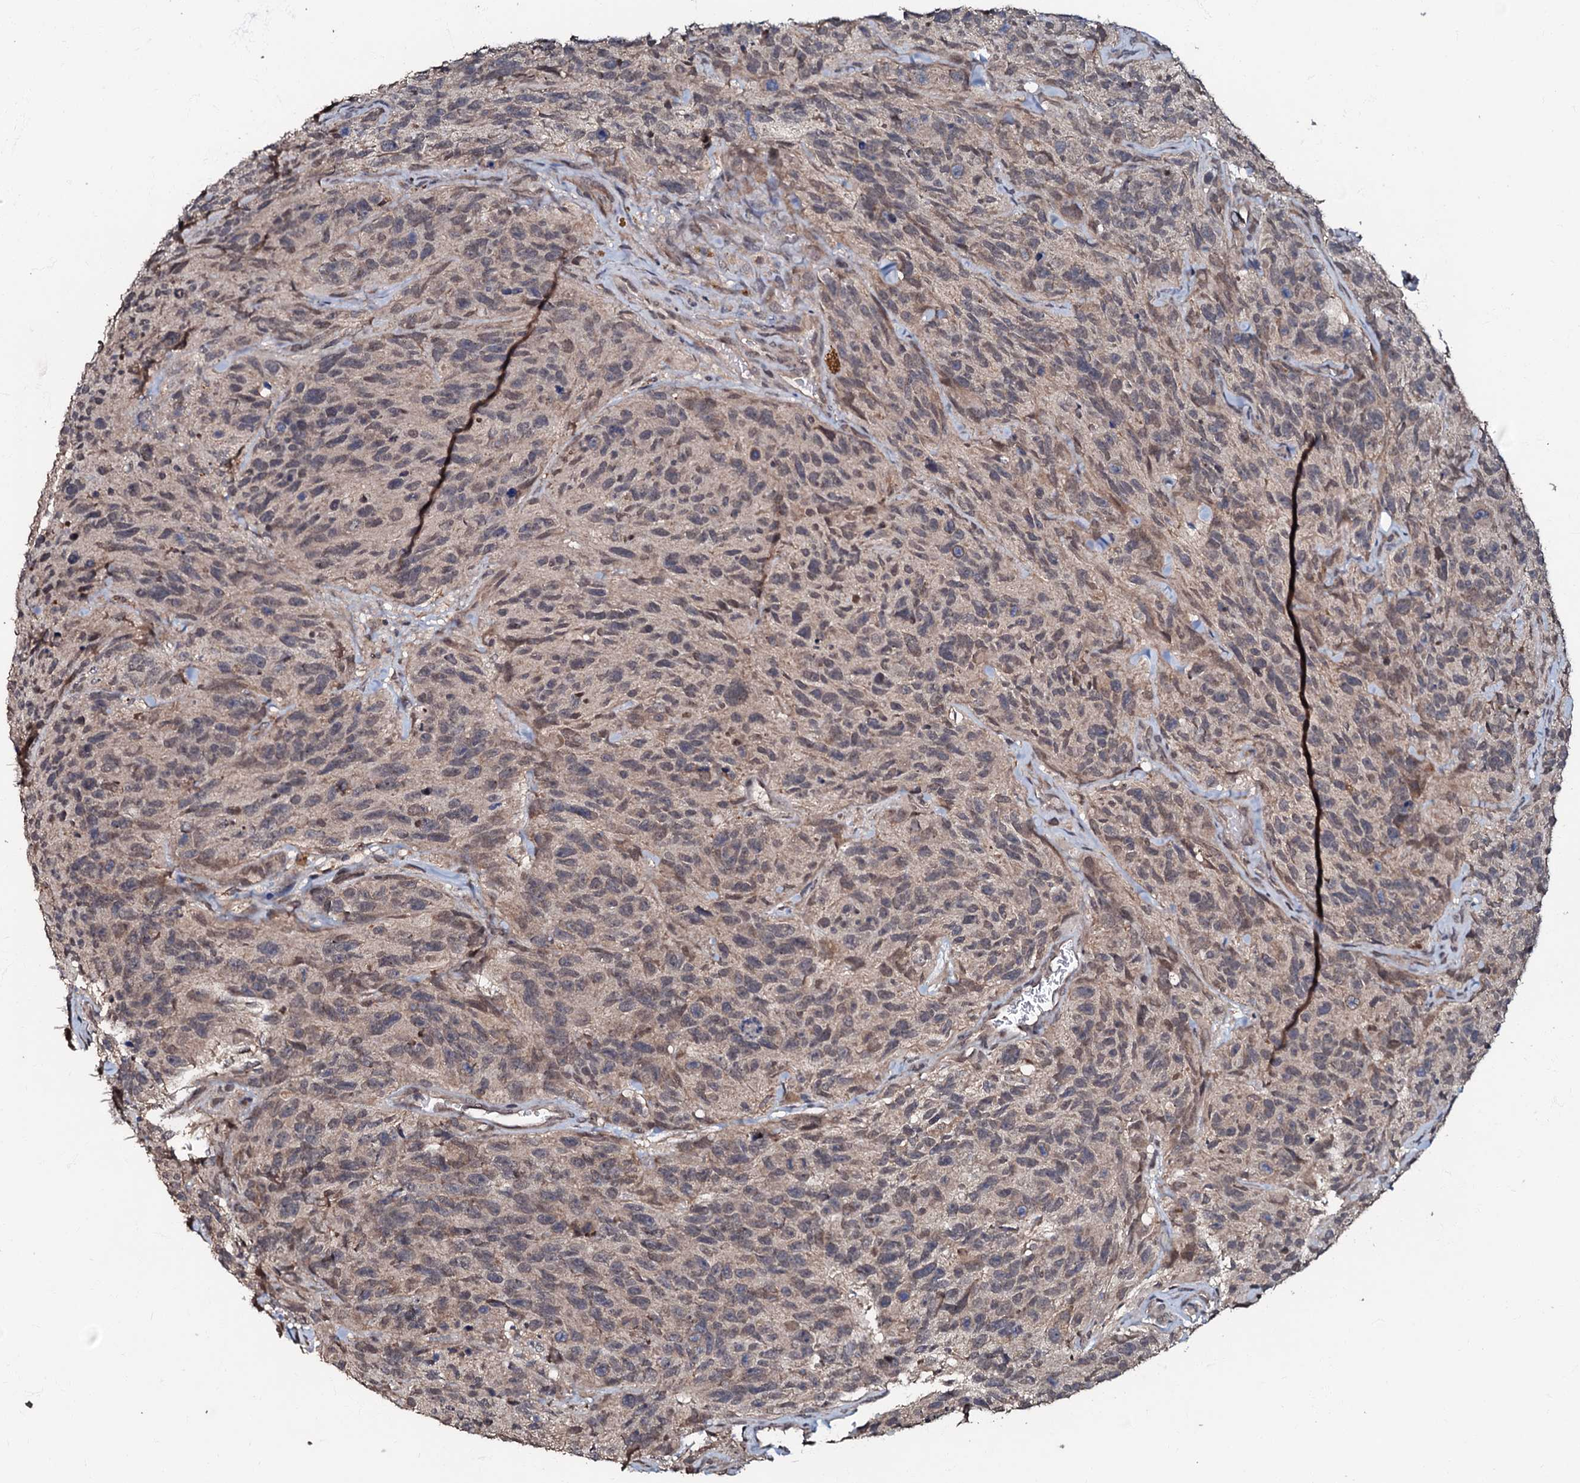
{"staining": {"intensity": "weak", "quantity": "25%-75%", "location": "cytoplasmic/membranous"}, "tissue": "glioma", "cell_type": "Tumor cells", "image_type": "cancer", "snomed": [{"axis": "morphology", "description": "Glioma, malignant, High grade"}, {"axis": "topography", "description": "Brain"}], "caption": "Tumor cells demonstrate low levels of weak cytoplasmic/membranous positivity in about 25%-75% of cells in malignant high-grade glioma. (Brightfield microscopy of DAB IHC at high magnification).", "gene": "MANSC4", "patient": {"sex": "male", "age": 69}}